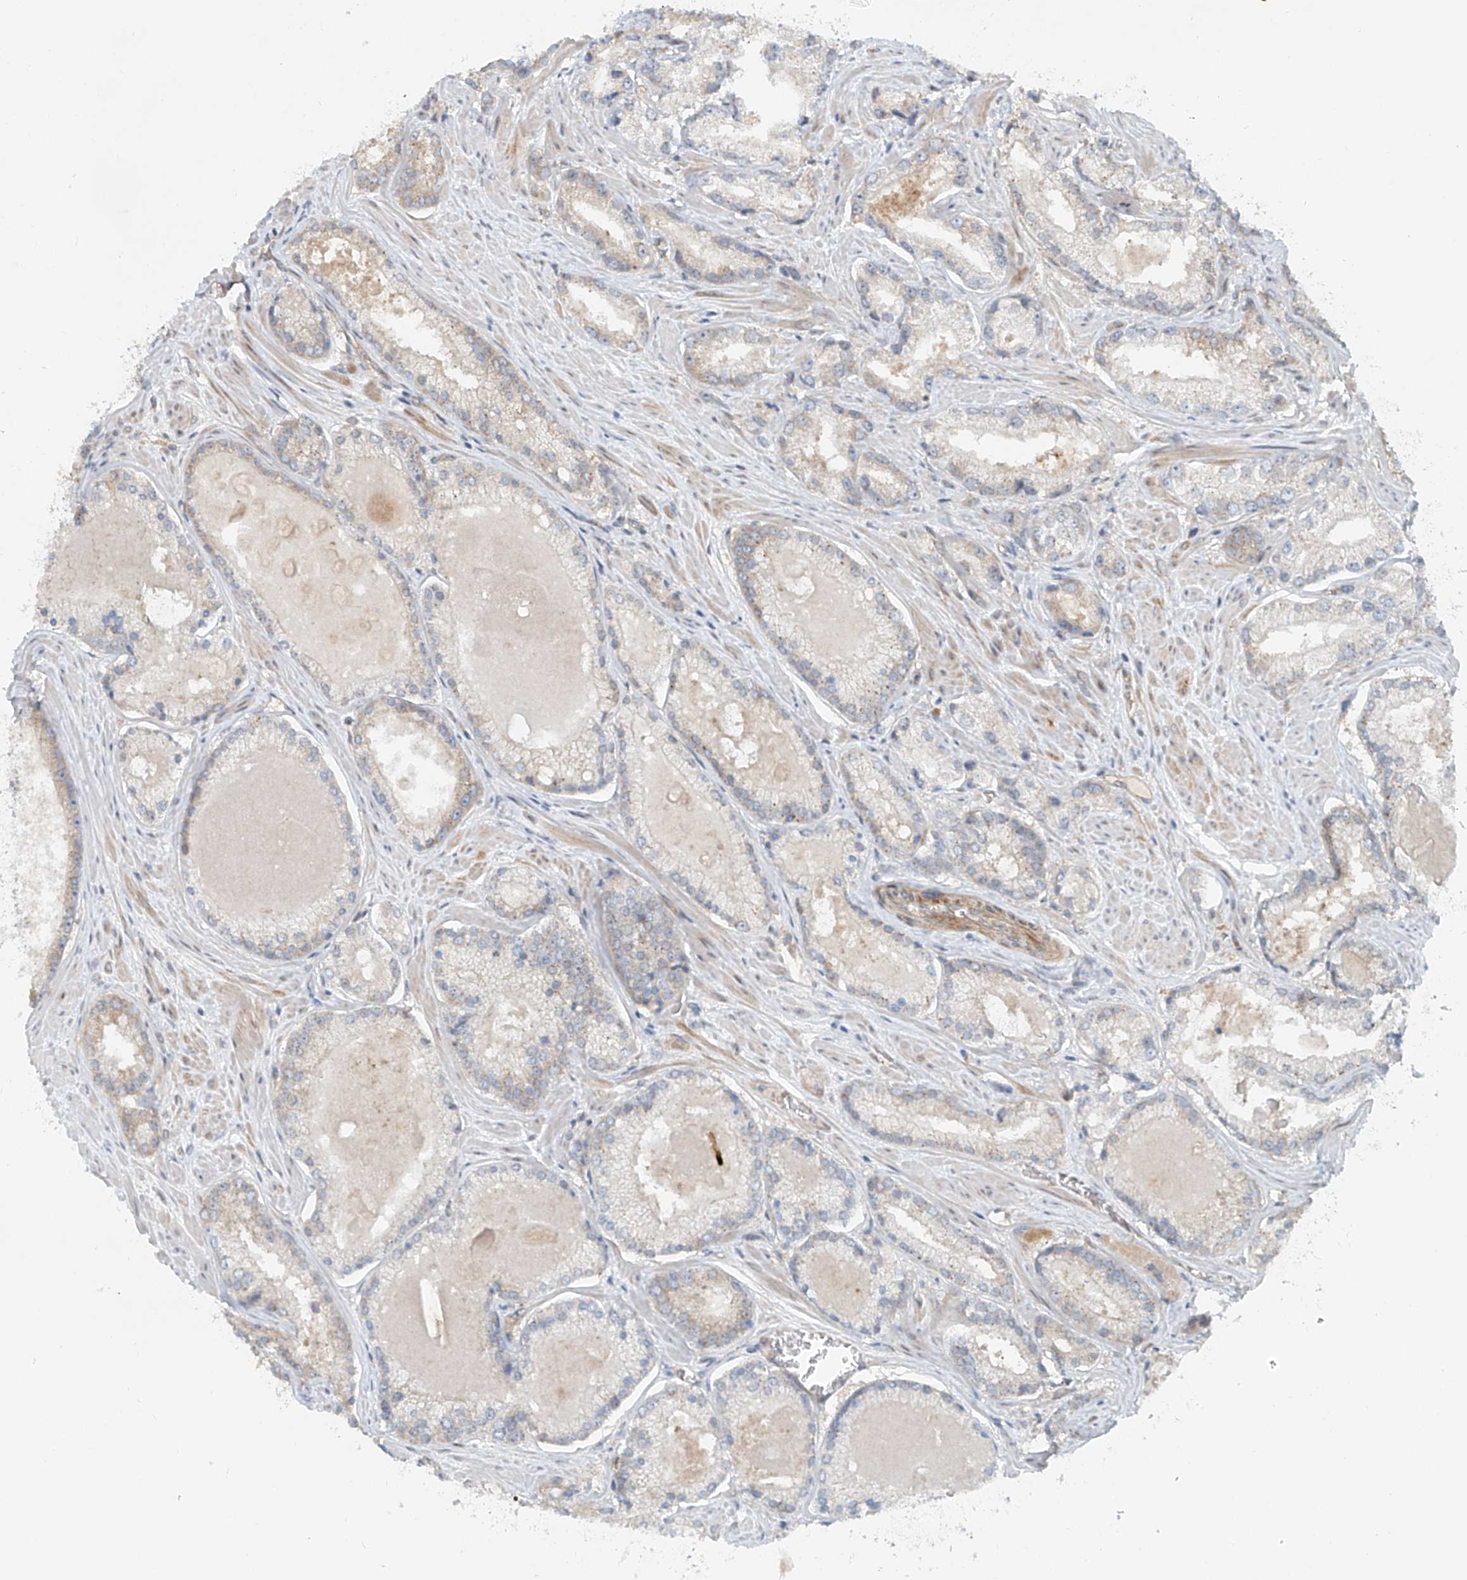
{"staining": {"intensity": "negative", "quantity": "none", "location": "none"}, "tissue": "prostate cancer", "cell_type": "Tumor cells", "image_type": "cancer", "snomed": [{"axis": "morphology", "description": "Adenocarcinoma, Low grade"}, {"axis": "topography", "description": "Prostate"}], "caption": "Tumor cells show no significant expression in prostate cancer (adenocarcinoma (low-grade)).", "gene": "SASH1", "patient": {"sex": "male", "age": 54}}